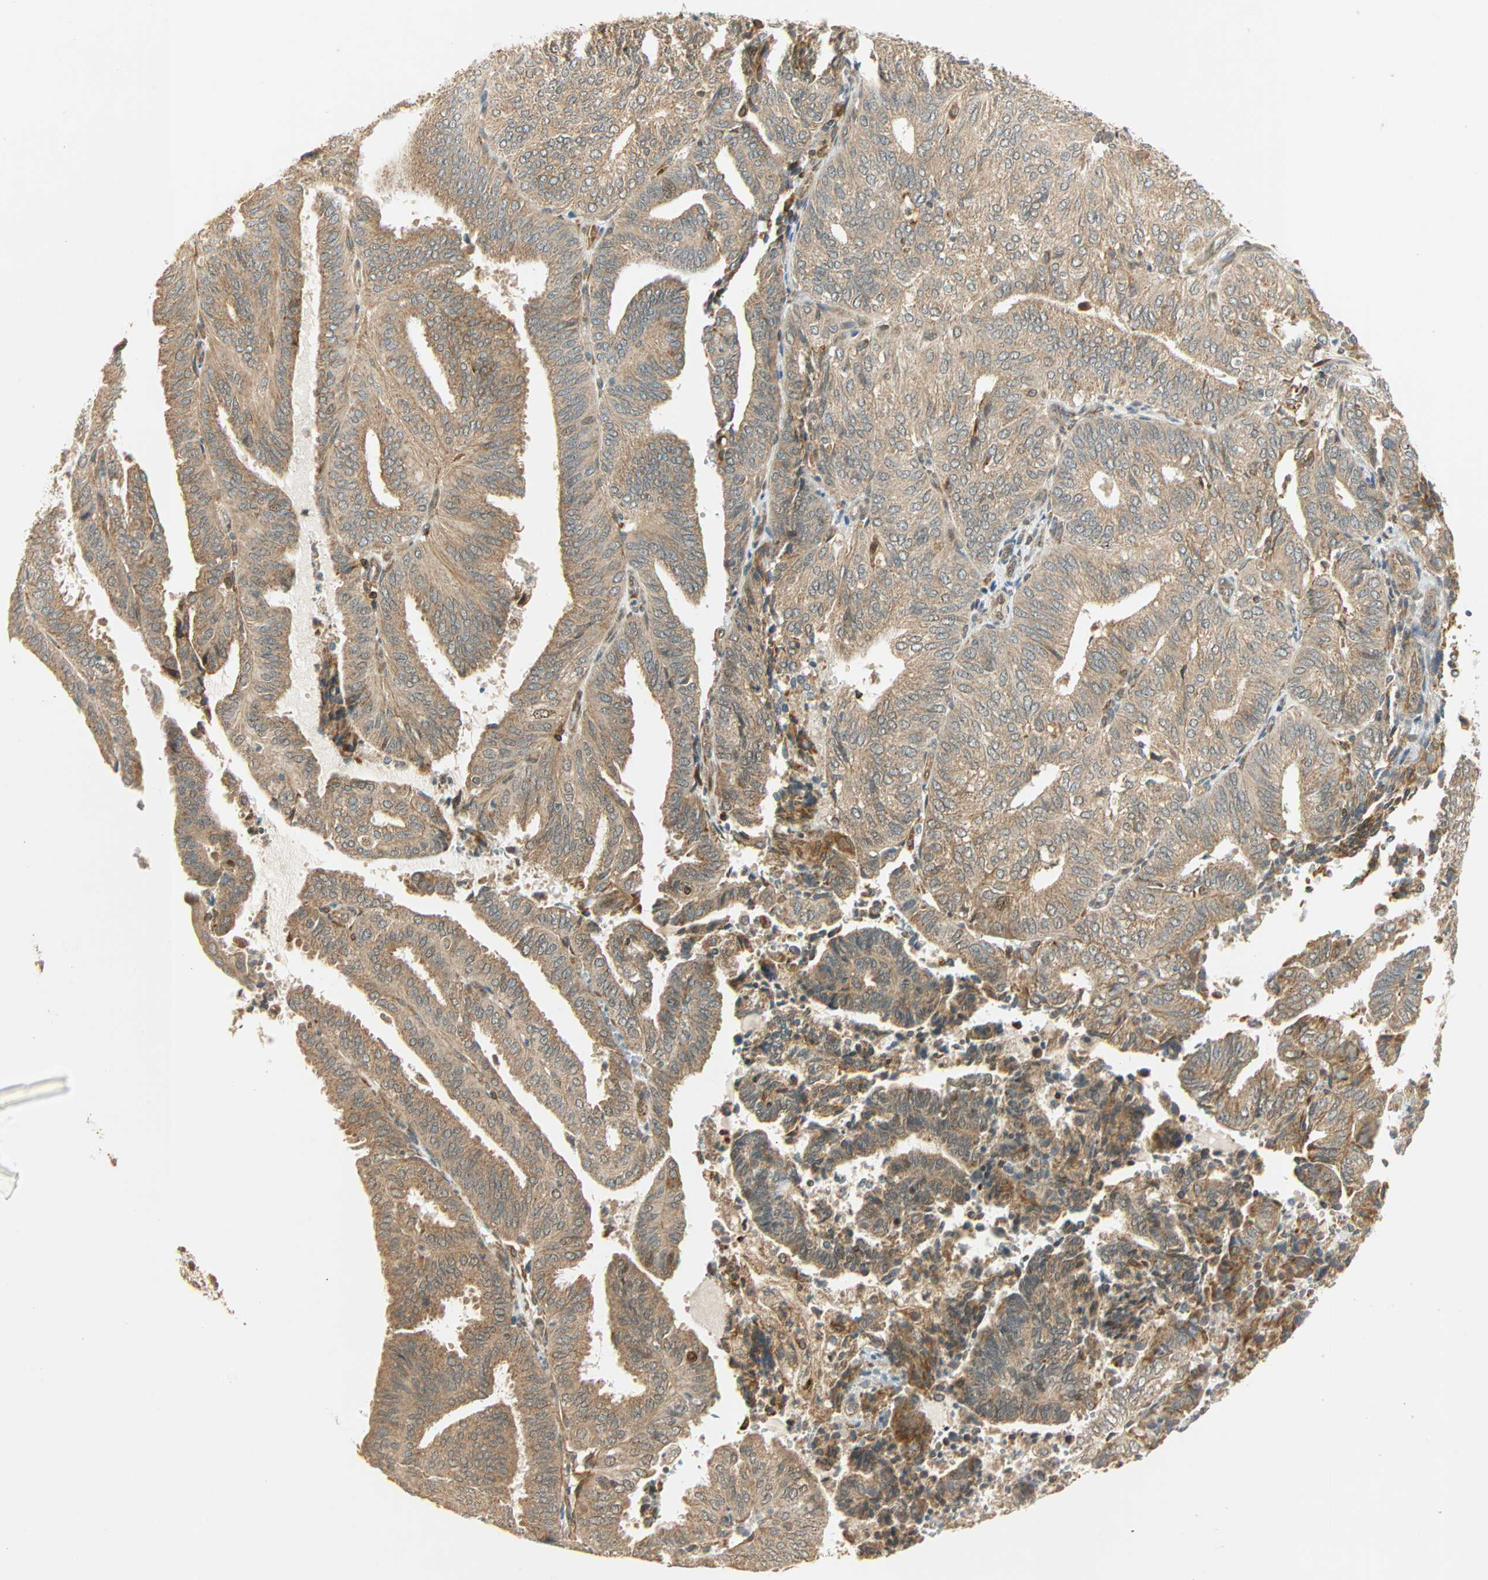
{"staining": {"intensity": "moderate", "quantity": ">75%", "location": "cytoplasmic/membranous,nuclear"}, "tissue": "endometrial cancer", "cell_type": "Tumor cells", "image_type": "cancer", "snomed": [{"axis": "morphology", "description": "Adenocarcinoma, NOS"}, {"axis": "topography", "description": "Uterus"}], "caption": "This micrograph displays immunohistochemistry (IHC) staining of endometrial cancer, with medium moderate cytoplasmic/membranous and nuclear staining in about >75% of tumor cells.", "gene": "PNPLA6", "patient": {"sex": "female", "age": 60}}